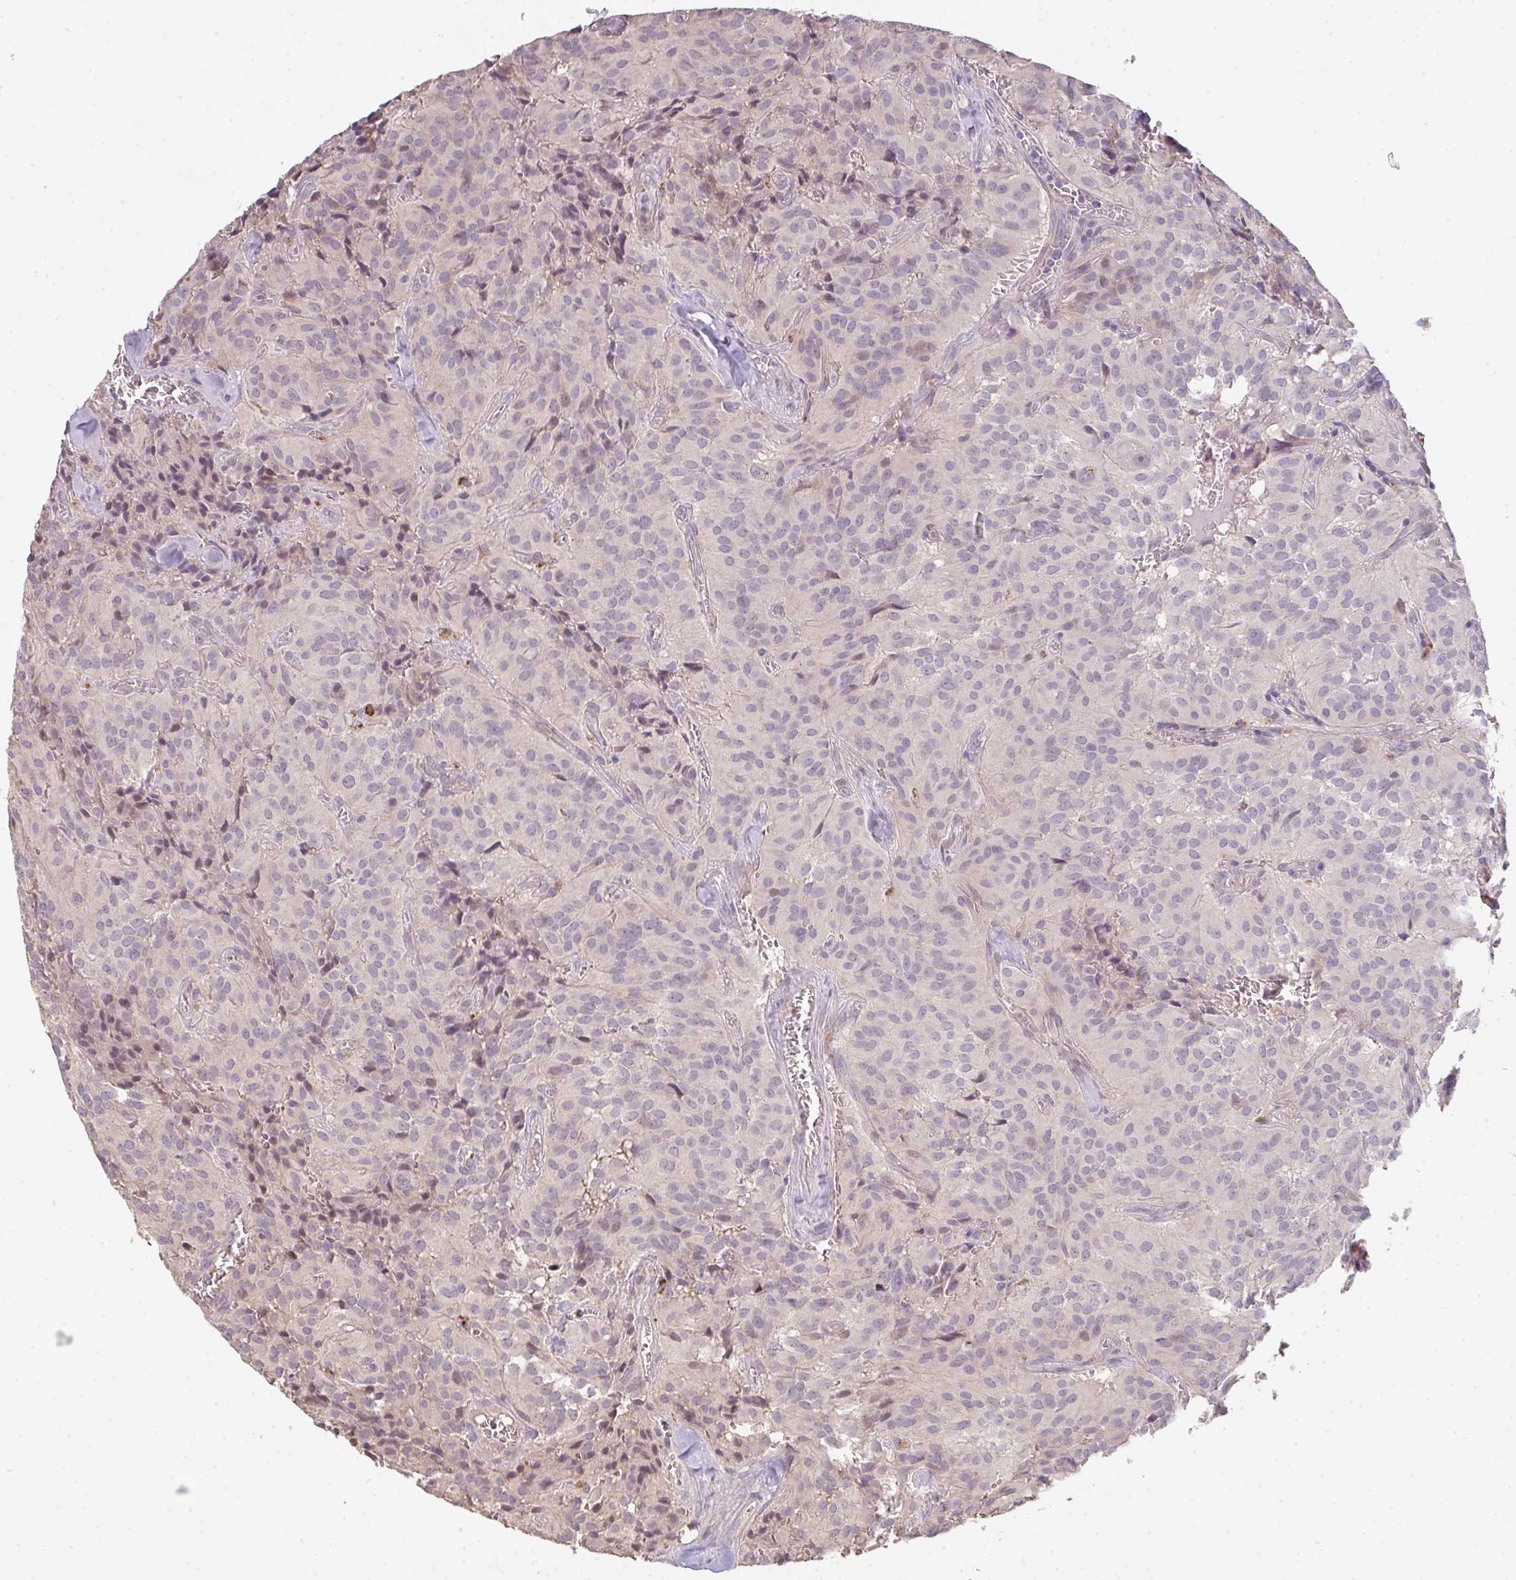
{"staining": {"intensity": "negative", "quantity": "none", "location": "none"}, "tissue": "glioma", "cell_type": "Tumor cells", "image_type": "cancer", "snomed": [{"axis": "morphology", "description": "Glioma, malignant, Low grade"}, {"axis": "topography", "description": "Brain"}], "caption": "Glioma was stained to show a protein in brown. There is no significant staining in tumor cells. (DAB (3,3'-diaminobenzidine) immunohistochemistry (IHC) visualized using brightfield microscopy, high magnification).", "gene": "TMEM237", "patient": {"sex": "male", "age": 42}}